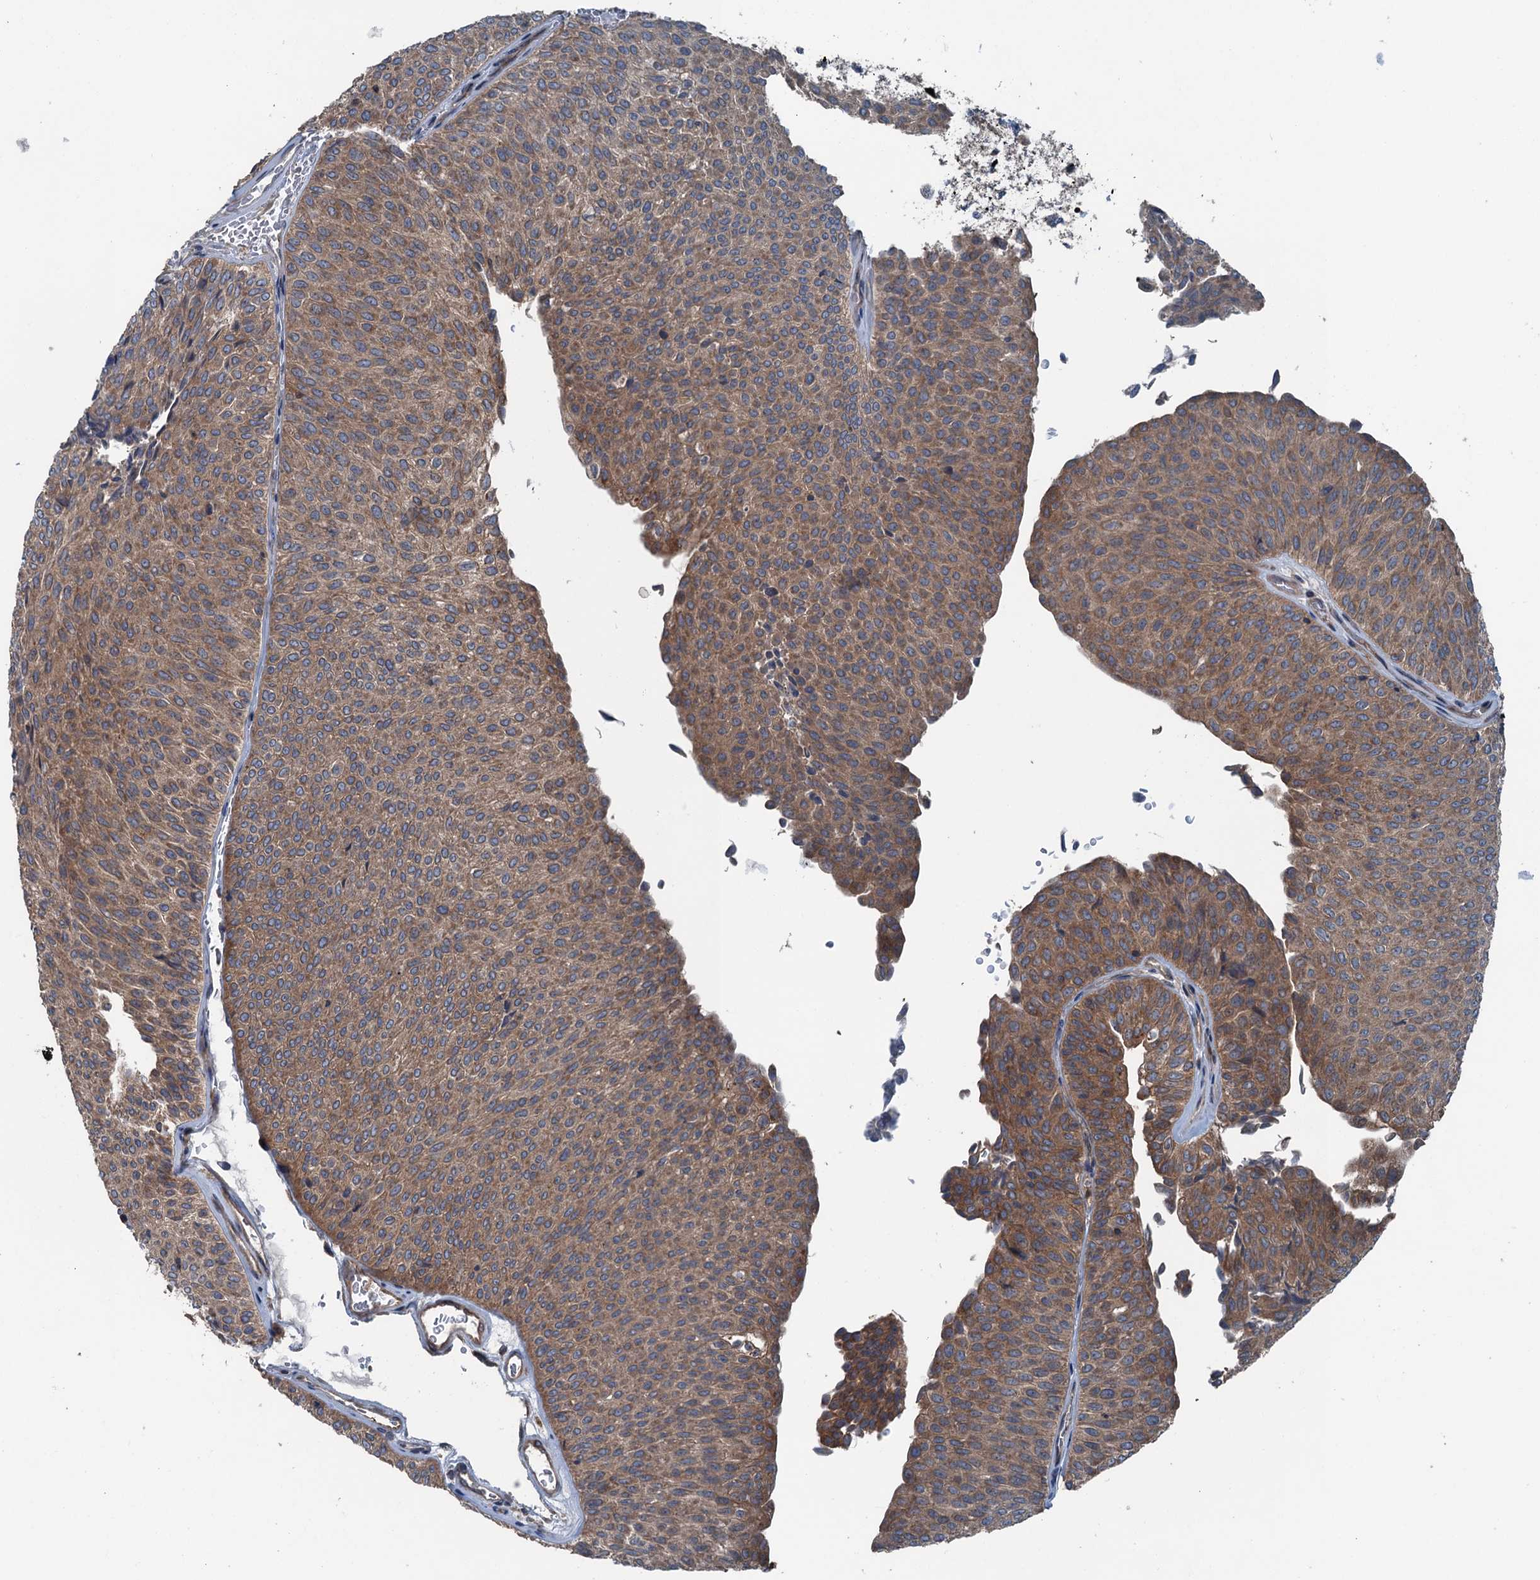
{"staining": {"intensity": "moderate", "quantity": ">75%", "location": "cytoplasmic/membranous"}, "tissue": "urothelial cancer", "cell_type": "Tumor cells", "image_type": "cancer", "snomed": [{"axis": "morphology", "description": "Urothelial carcinoma, Low grade"}, {"axis": "topography", "description": "Urinary bladder"}], "caption": "Urothelial cancer stained with IHC exhibits moderate cytoplasmic/membranous positivity in about >75% of tumor cells.", "gene": "TRAPPC8", "patient": {"sex": "male", "age": 78}}